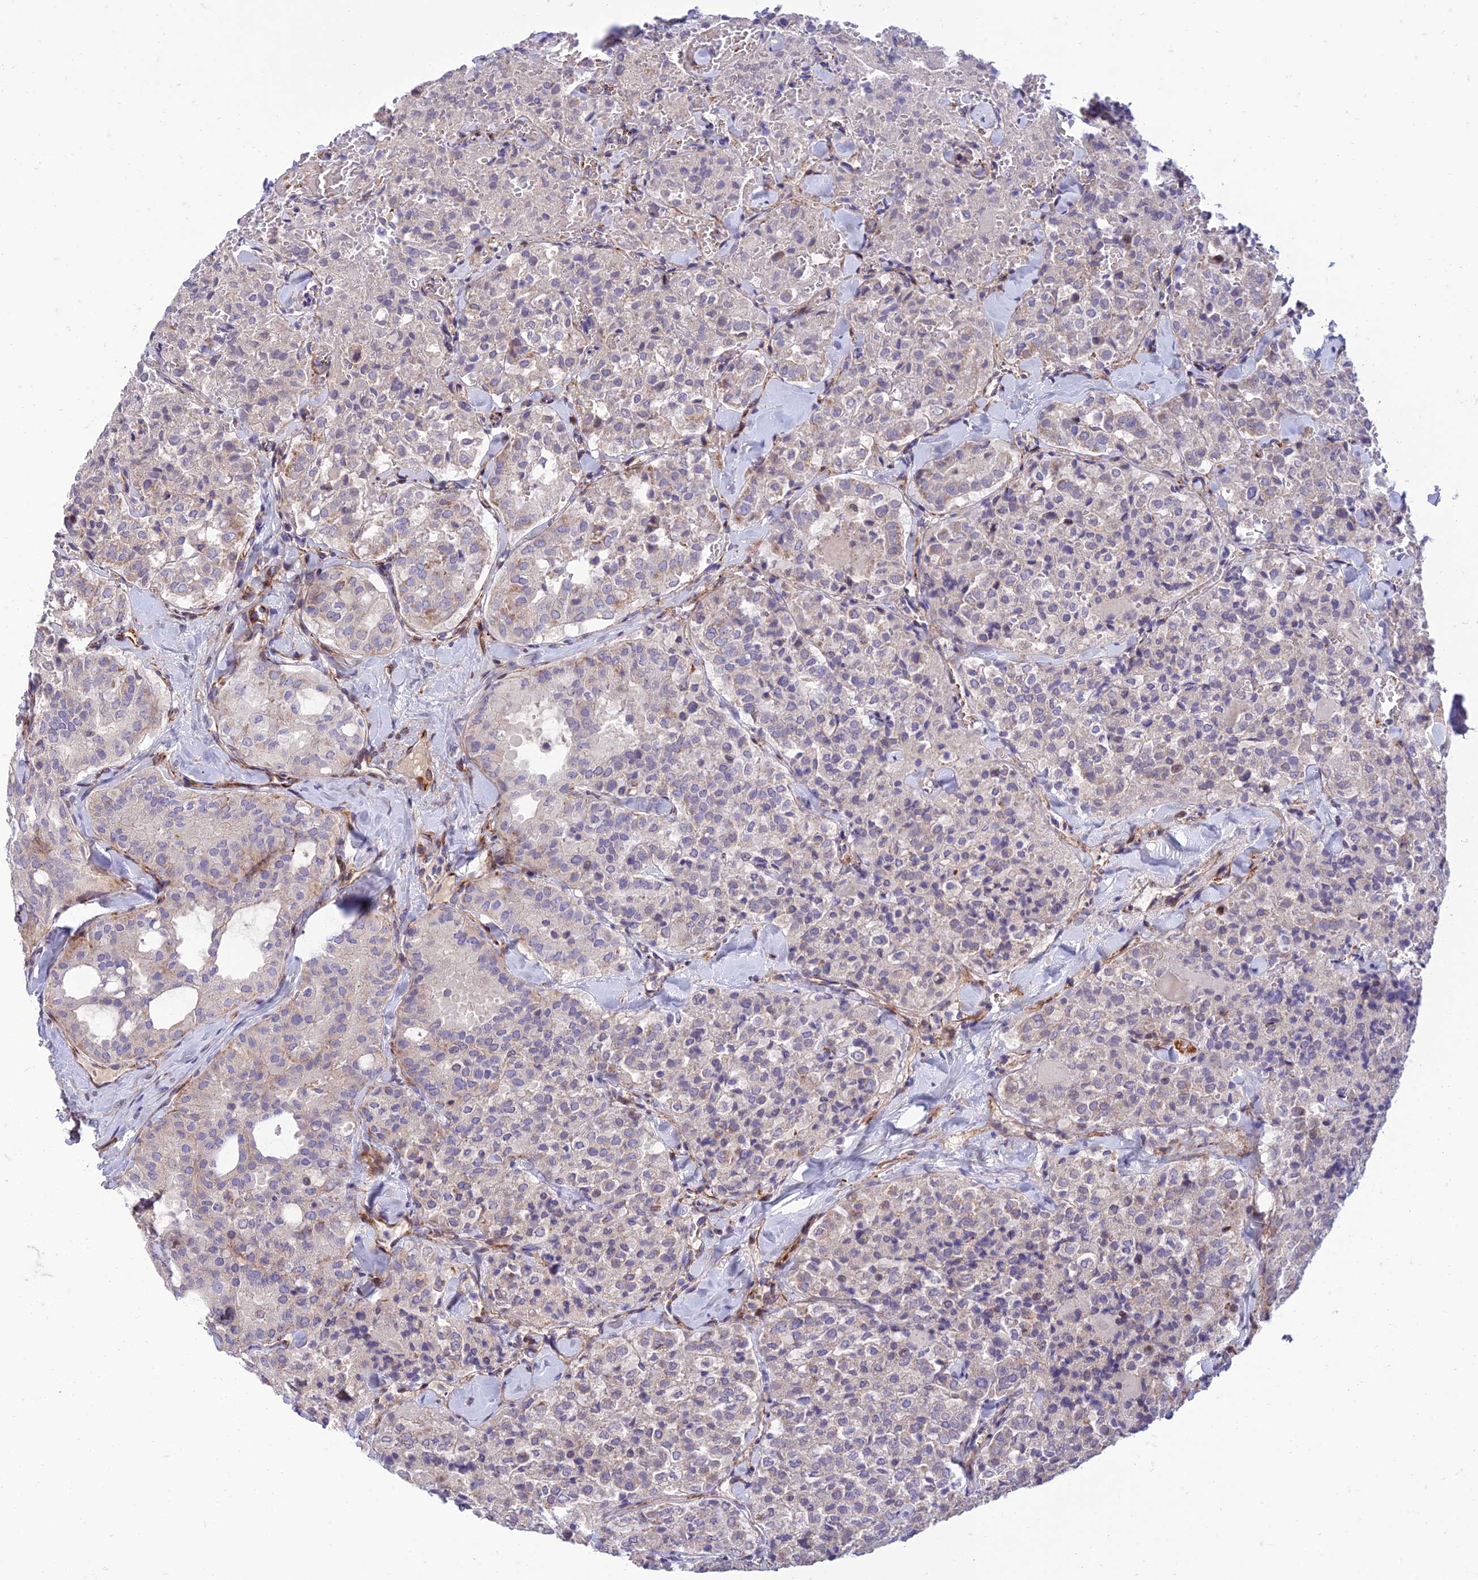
{"staining": {"intensity": "negative", "quantity": "none", "location": "none"}, "tissue": "thyroid cancer", "cell_type": "Tumor cells", "image_type": "cancer", "snomed": [{"axis": "morphology", "description": "Follicular adenoma carcinoma, NOS"}, {"axis": "topography", "description": "Thyroid gland"}], "caption": "Thyroid cancer stained for a protein using IHC demonstrates no expression tumor cells.", "gene": "SEL1L3", "patient": {"sex": "male", "age": 75}}